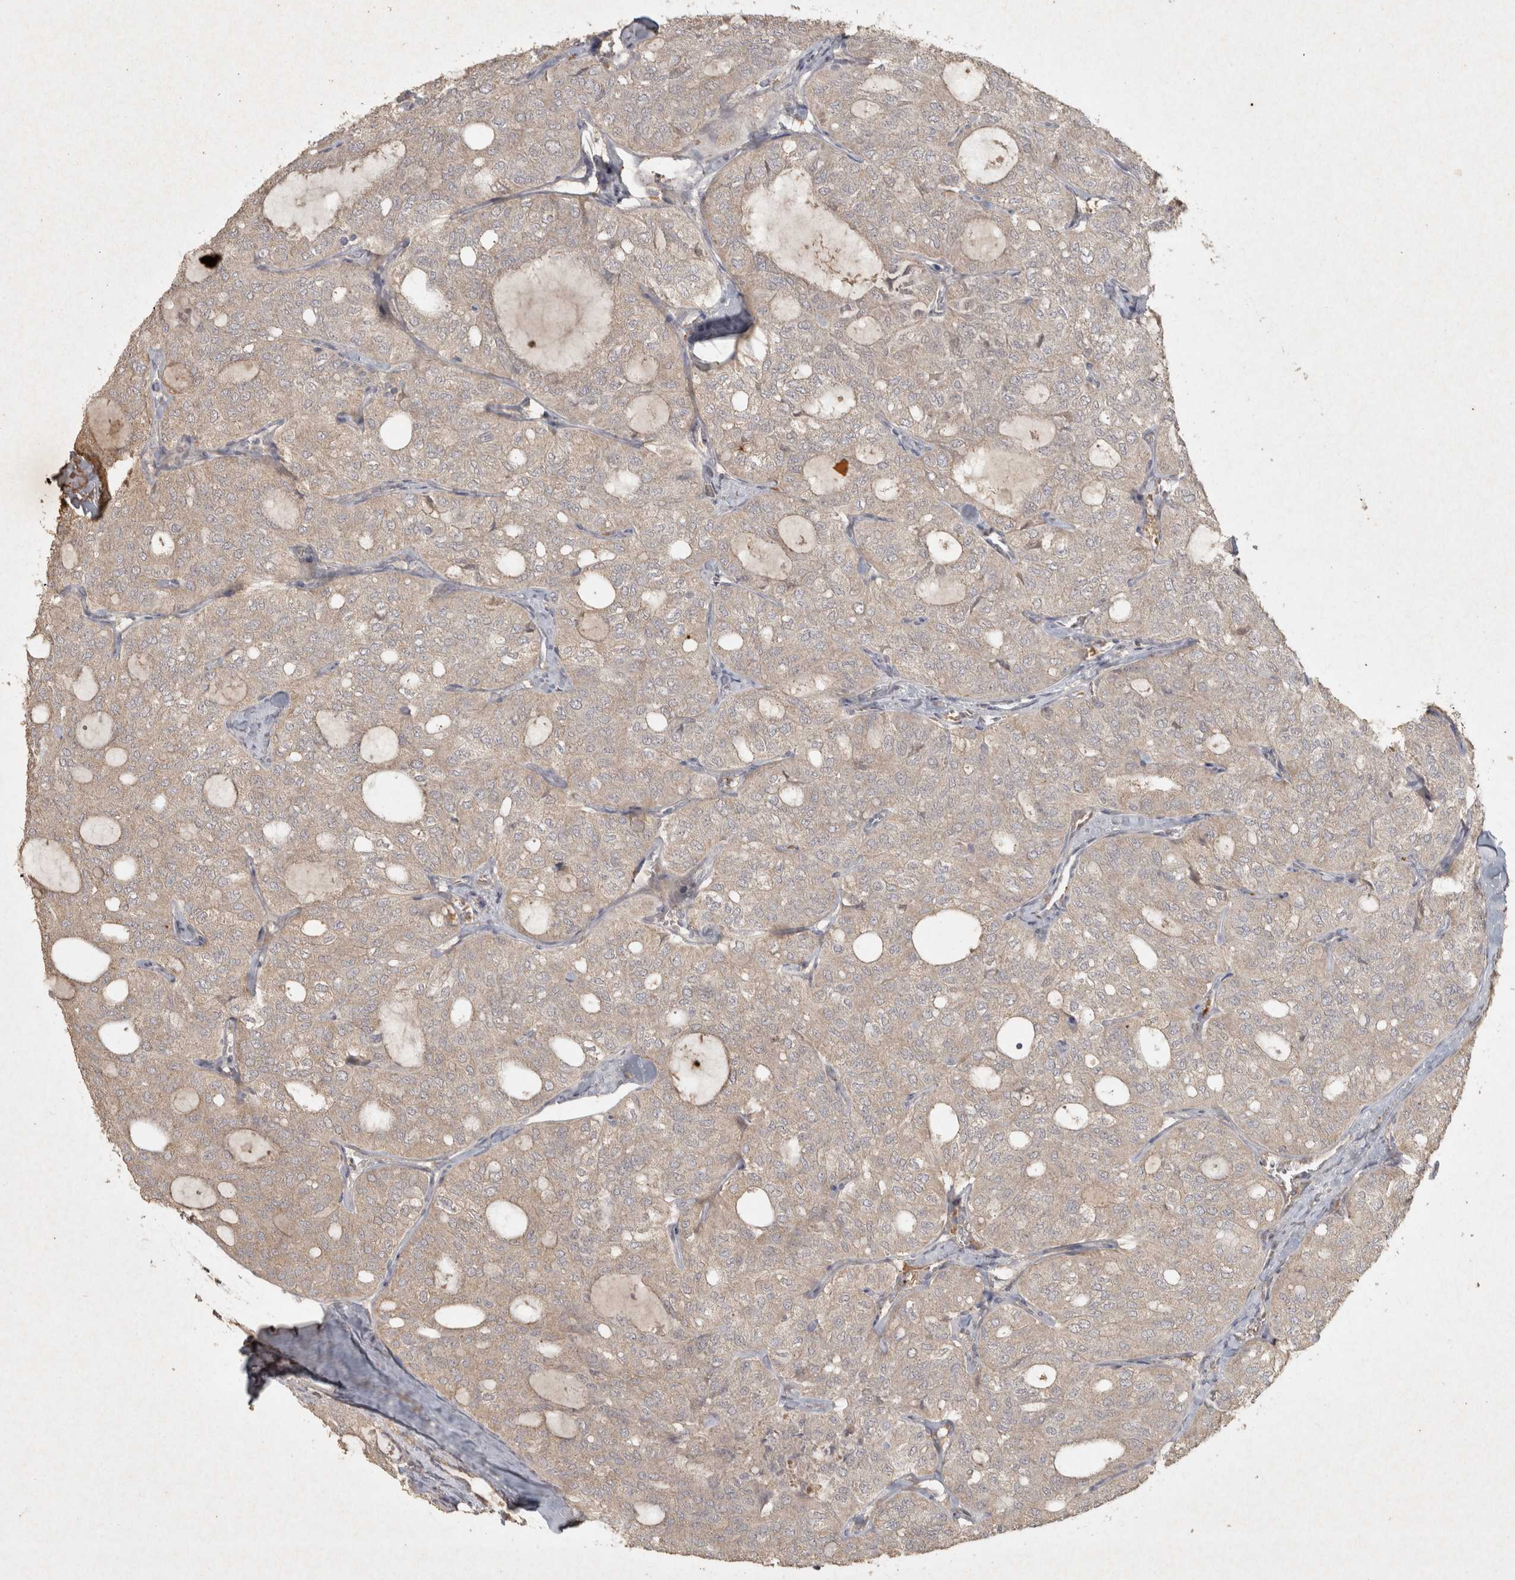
{"staining": {"intensity": "weak", "quantity": "25%-75%", "location": "cytoplasmic/membranous"}, "tissue": "thyroid cancer", "cell_type": "Tumor cells", "image_type": "cancer", "snomed": [{"axis": "morphology", "description": "Follicular adenoma carcinoma, NOS"}, {"axis": "topography", "description": "Thyroid gland"}], "caption": "IHC histopathology image of neoplastic tissue: human thyroid follicular adenoma carcinoma stained using immunohistochemistry (IHC) demonstrates low levels of weak protein expression localized specifically in the cytoplasmic/membranous of tumor cells, appearing as a cytoplasmic/membranous brown color.", "gene": "OSTN", "patient": {"sex": "male", "age": 75}}